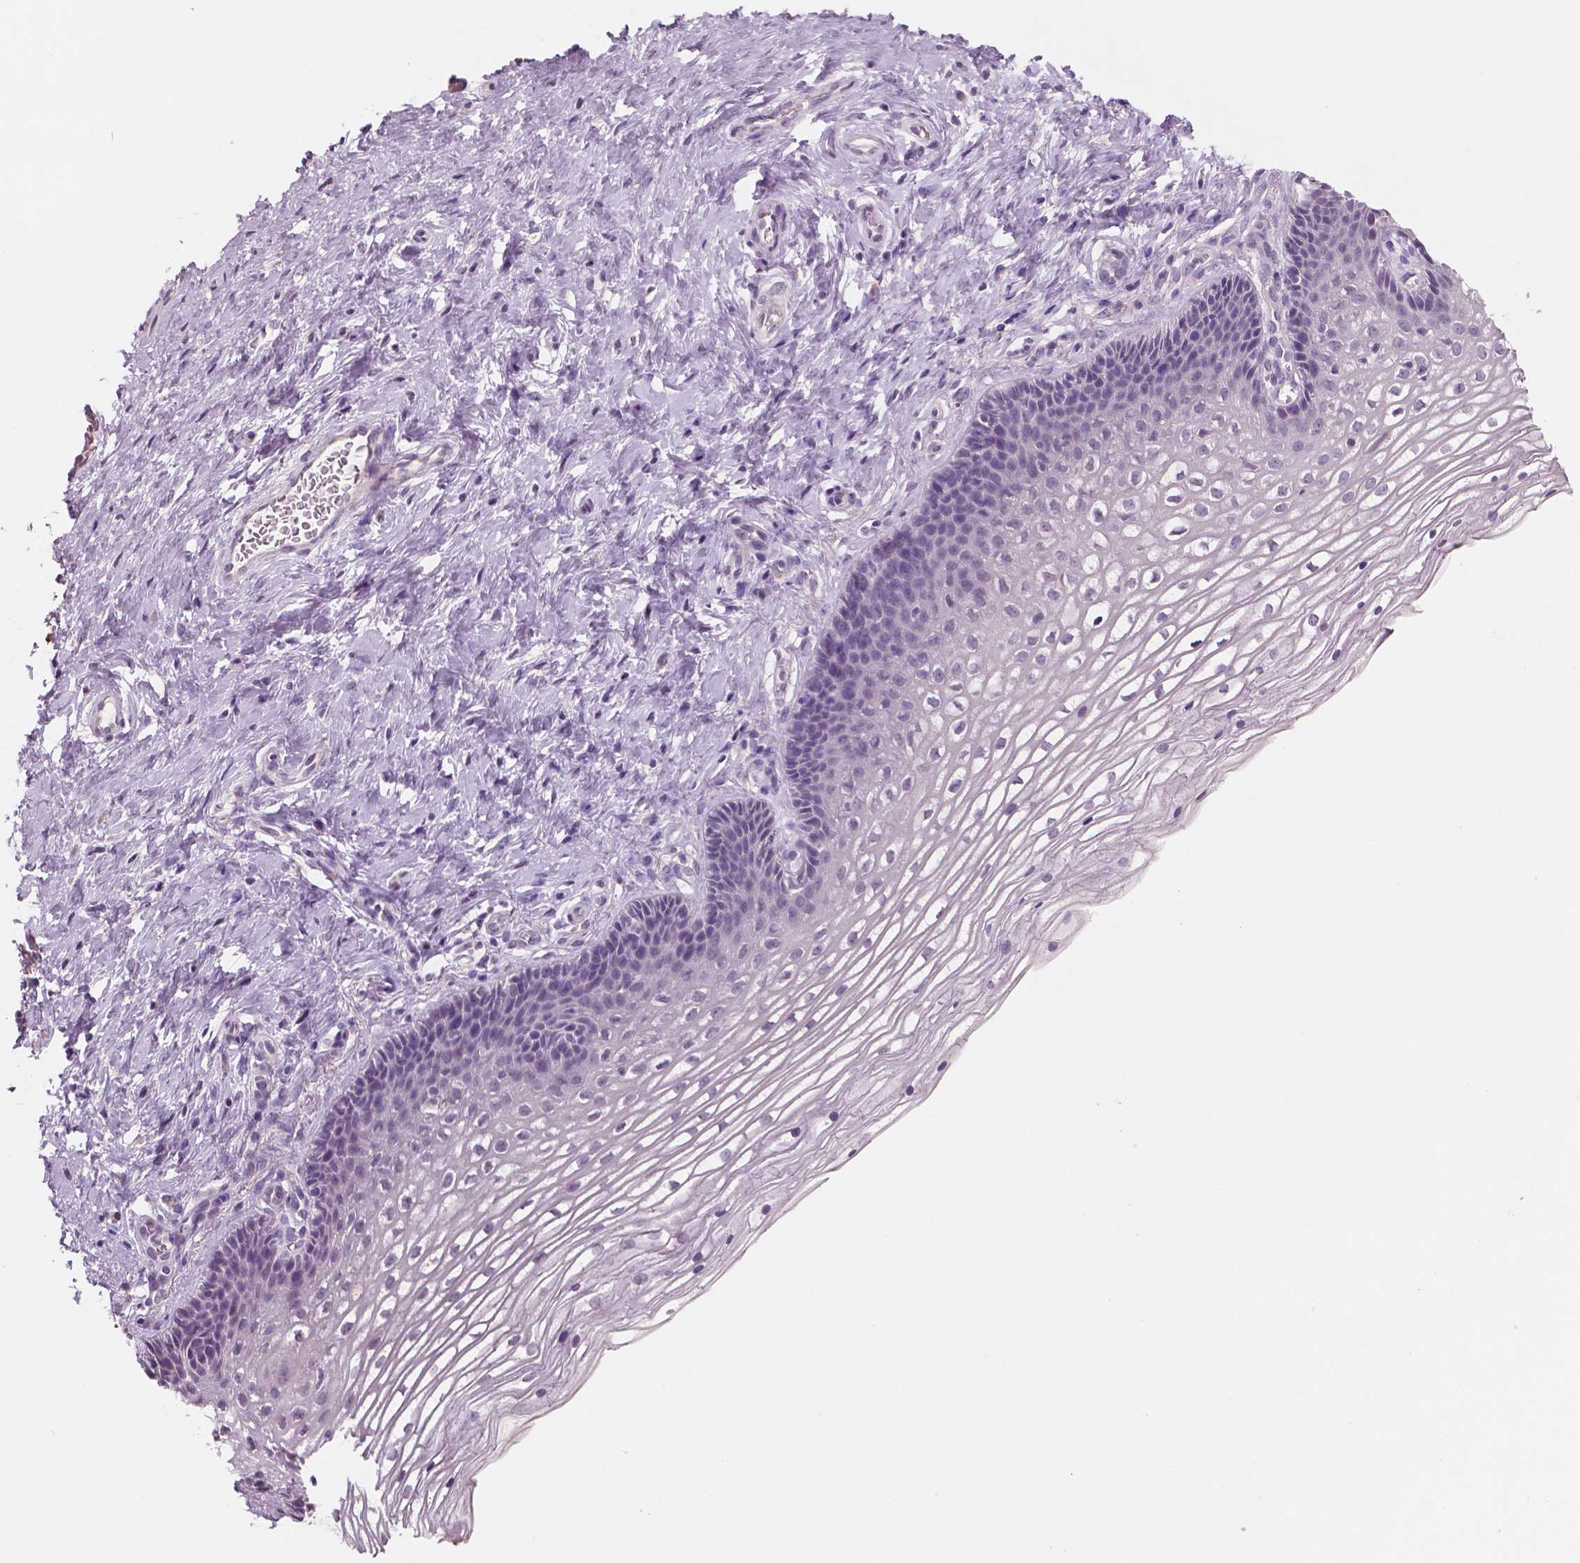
{"staining": {"intensity": "negative", "quantity": "none", "location": "none"}, "tissue": "cervix", "cell_type": "Glandular cells", "image_type": "normal", "snomed": [{"axis": "morphology", "description": "Normal tissue, NOS"}, {"axis": "topography", "description": "Cervix"}], "caption": "Photomicrograph shows no significant protein expression in glandular cells of unremarkable cervix.", "gene": "NECAB1", "patient": {"sex": "female", "age": 34}}